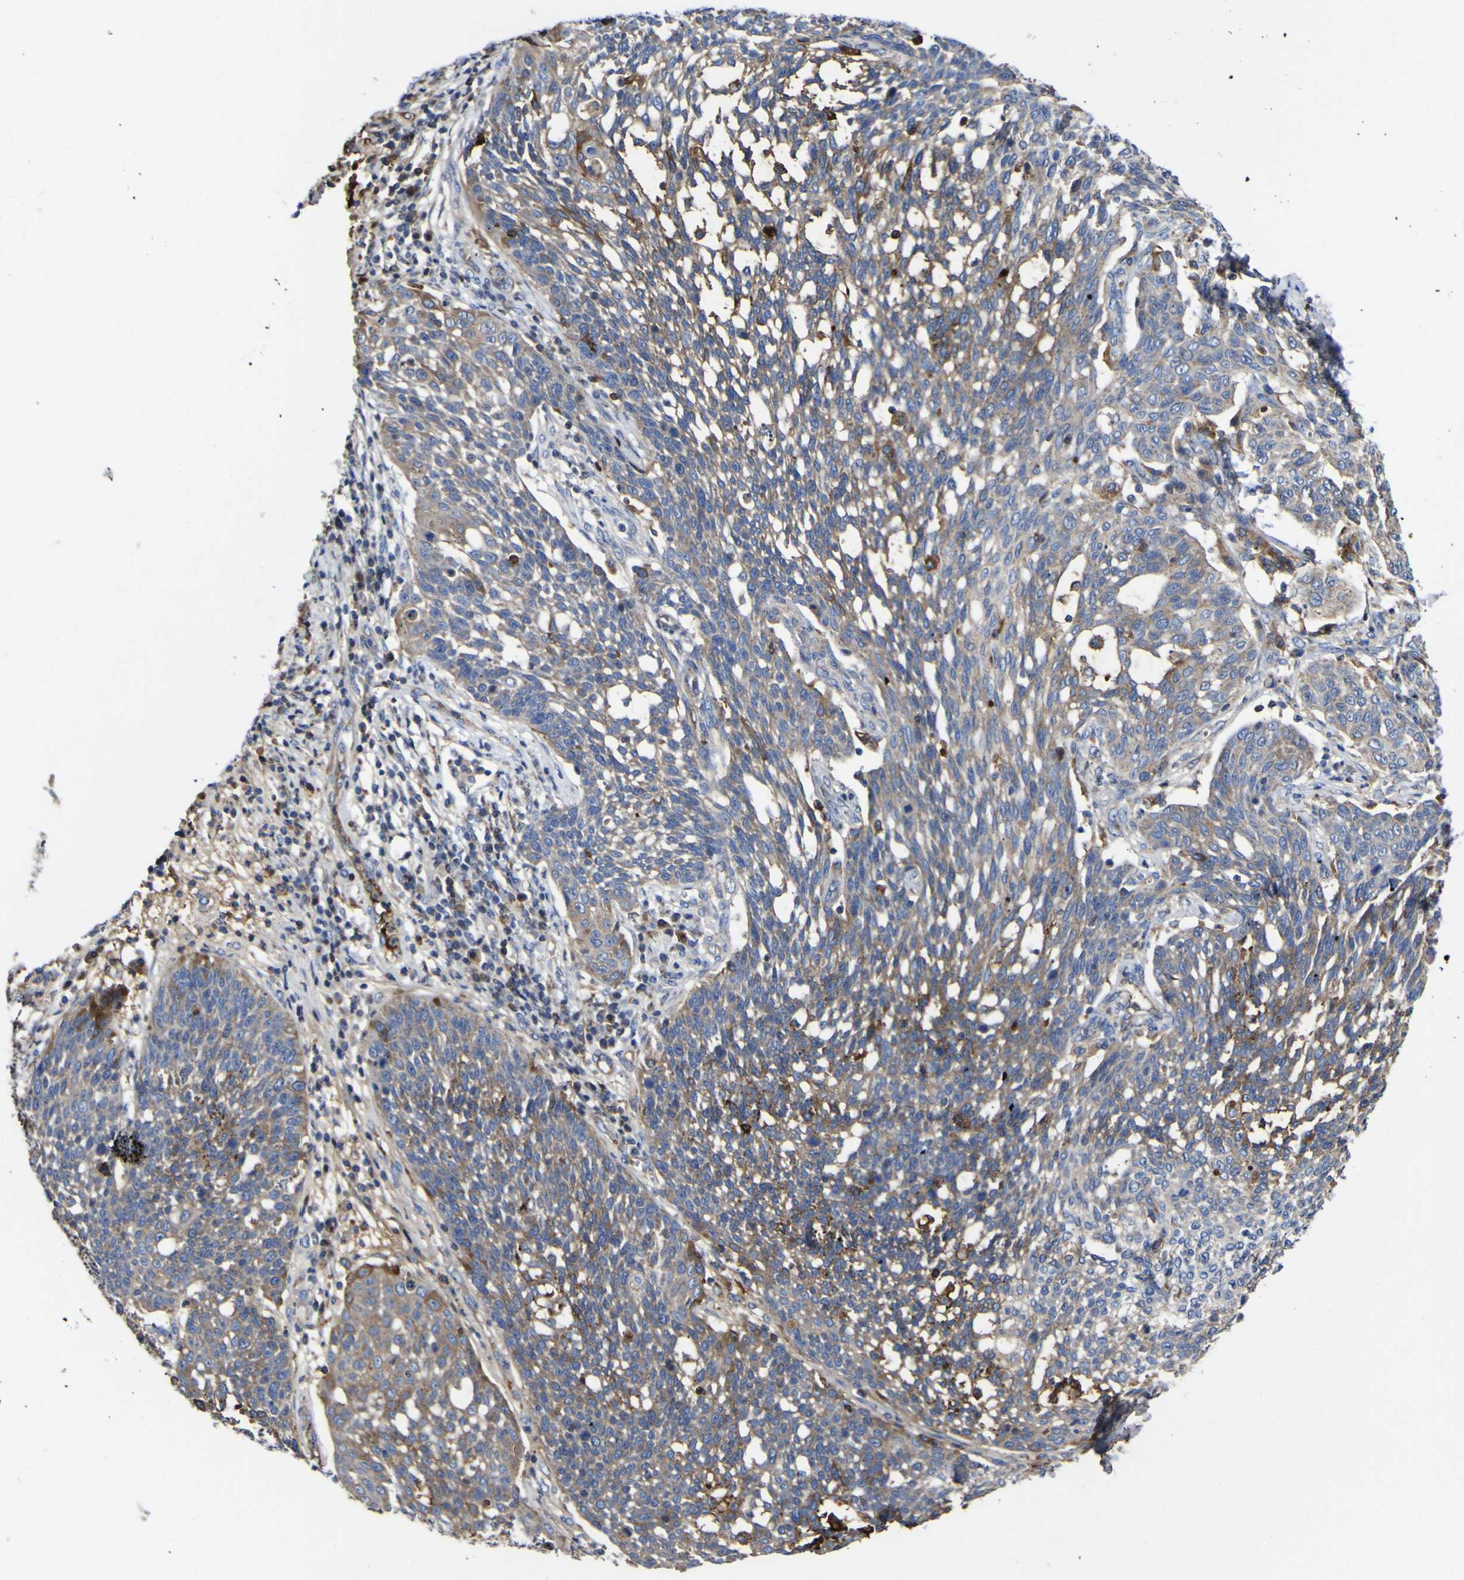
{"staining": {"intensity": "moderate", "quantity": ">75%", "location": "cytoplasmic/membranous"}, "tissue": "cervical cancer", "cell_type": "Tumor cells", "image_type": "cancer", "snomed": [{"axis": "morphology", "description": "Squamous cell carcinoma, NOS"}, {"axis": "topography", "description": "Cervix"}], "caption": "Immunohistochemical staining of human cervical cancer (squamous cell carcinoma) demonstrates moderate cytoplasmic/membranous protein expression in about >75% of tumor cells.", "gene": "CCDC90B", "patient": {"sex": "female", "age": 34}}